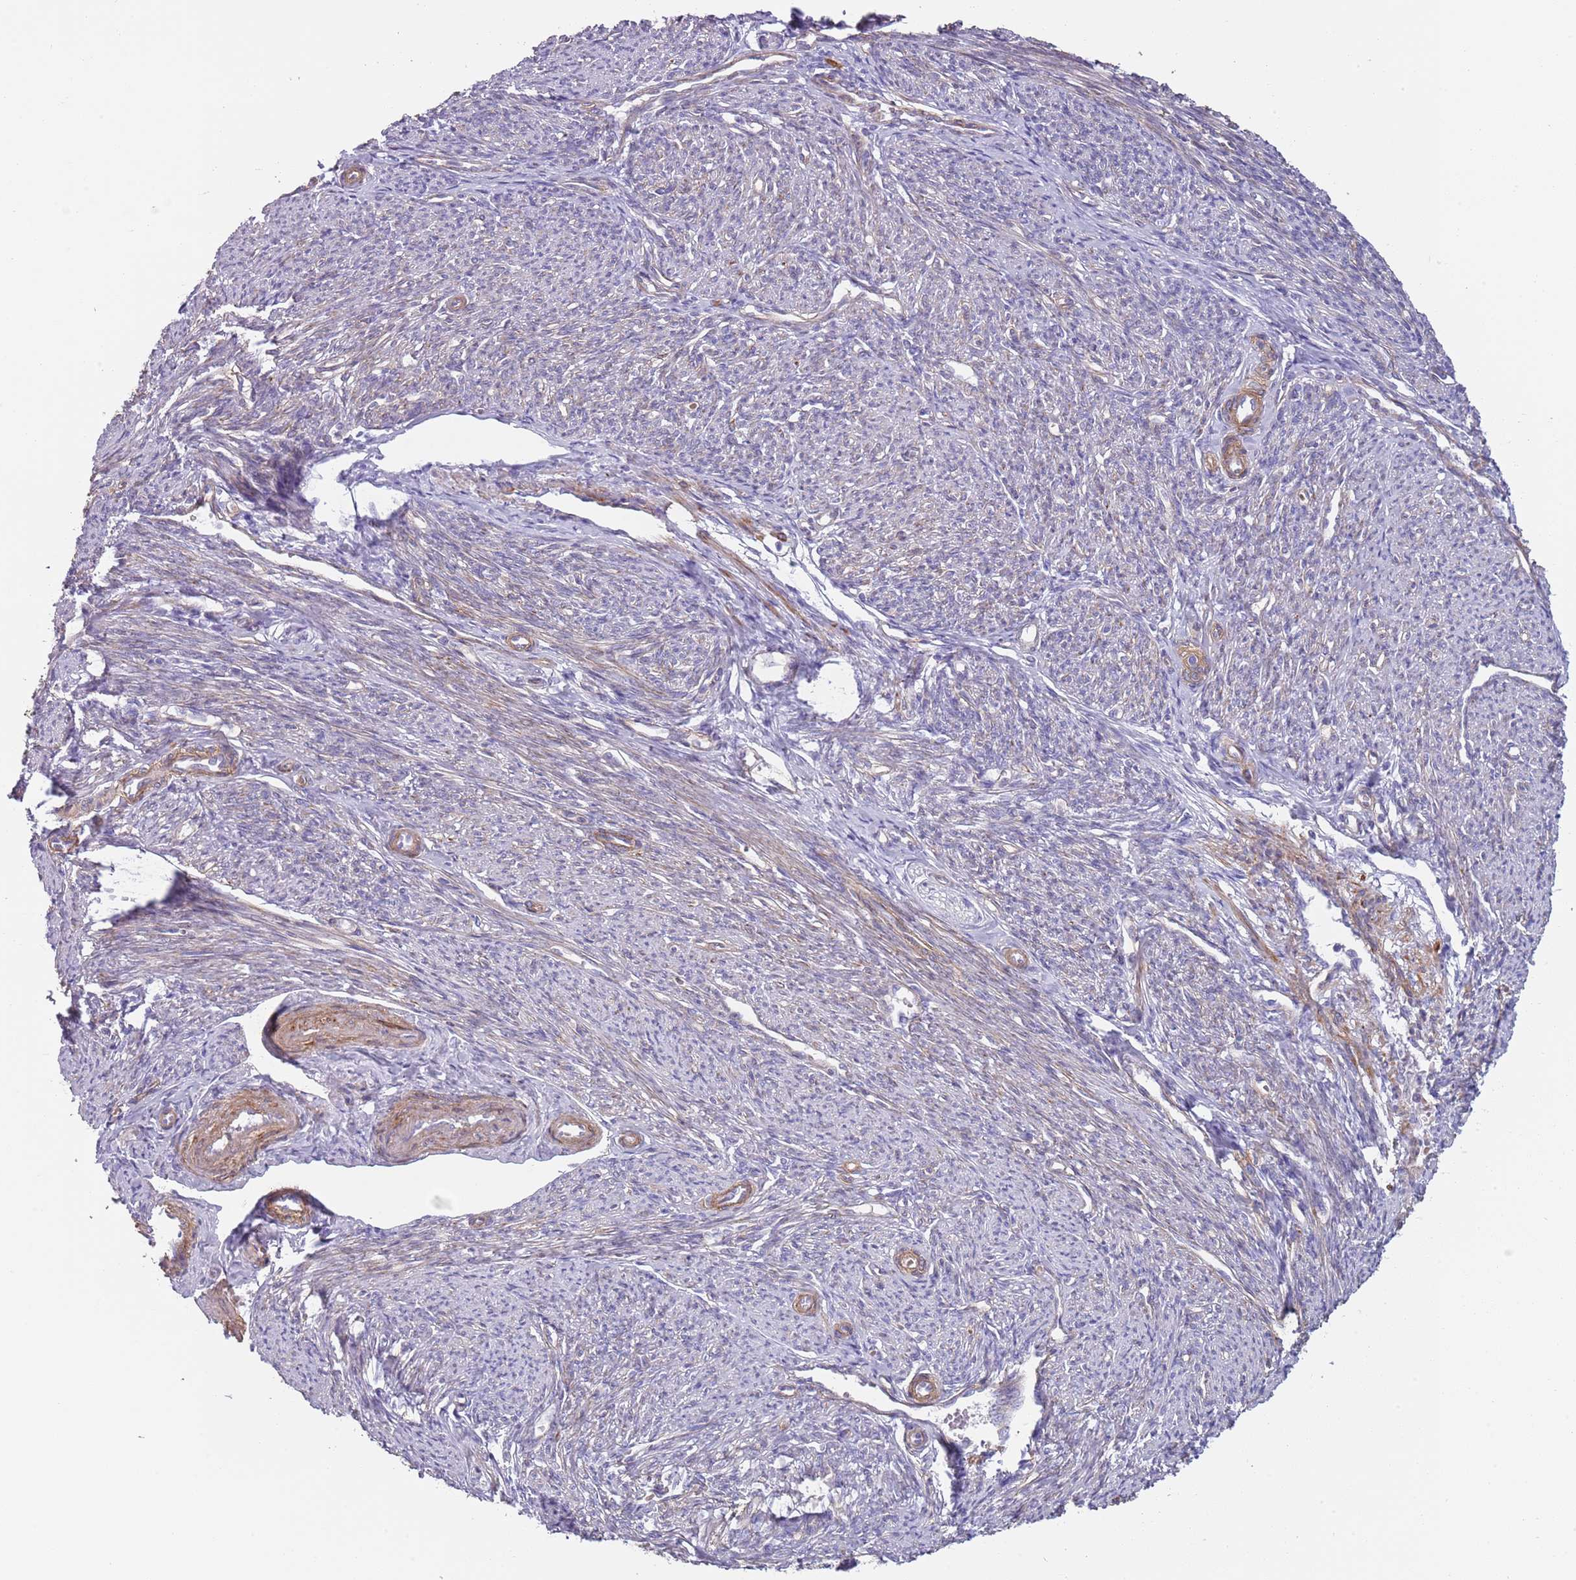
{"staining": {"intensity": "moderate", "quantity": "25%-75%", "location": "cytoplasmic/membranous"}, "tissue": "smooth muscle", "cell_type": "Smooth muscle cells", "image_type": "normal", "snomed": [{"axis": "morphology", "description": "Normal tissue, NOS"}, {"axis": "topography", "description": "Smooth muscle"}, {"axis": "topography", "description": "Uterus"}], "caption": "The image demonstrates staining of unremarkable smooth muscle, revealing moderate cytoplasmic/membranous protein positivity (brown color) within smooth muscle cells. Immunohistochemistry stains the protein of interest in brown and the nuclei are stained blue.", "gene": "TINAGL1", "patient": {"sex": "female", "age": 59}}